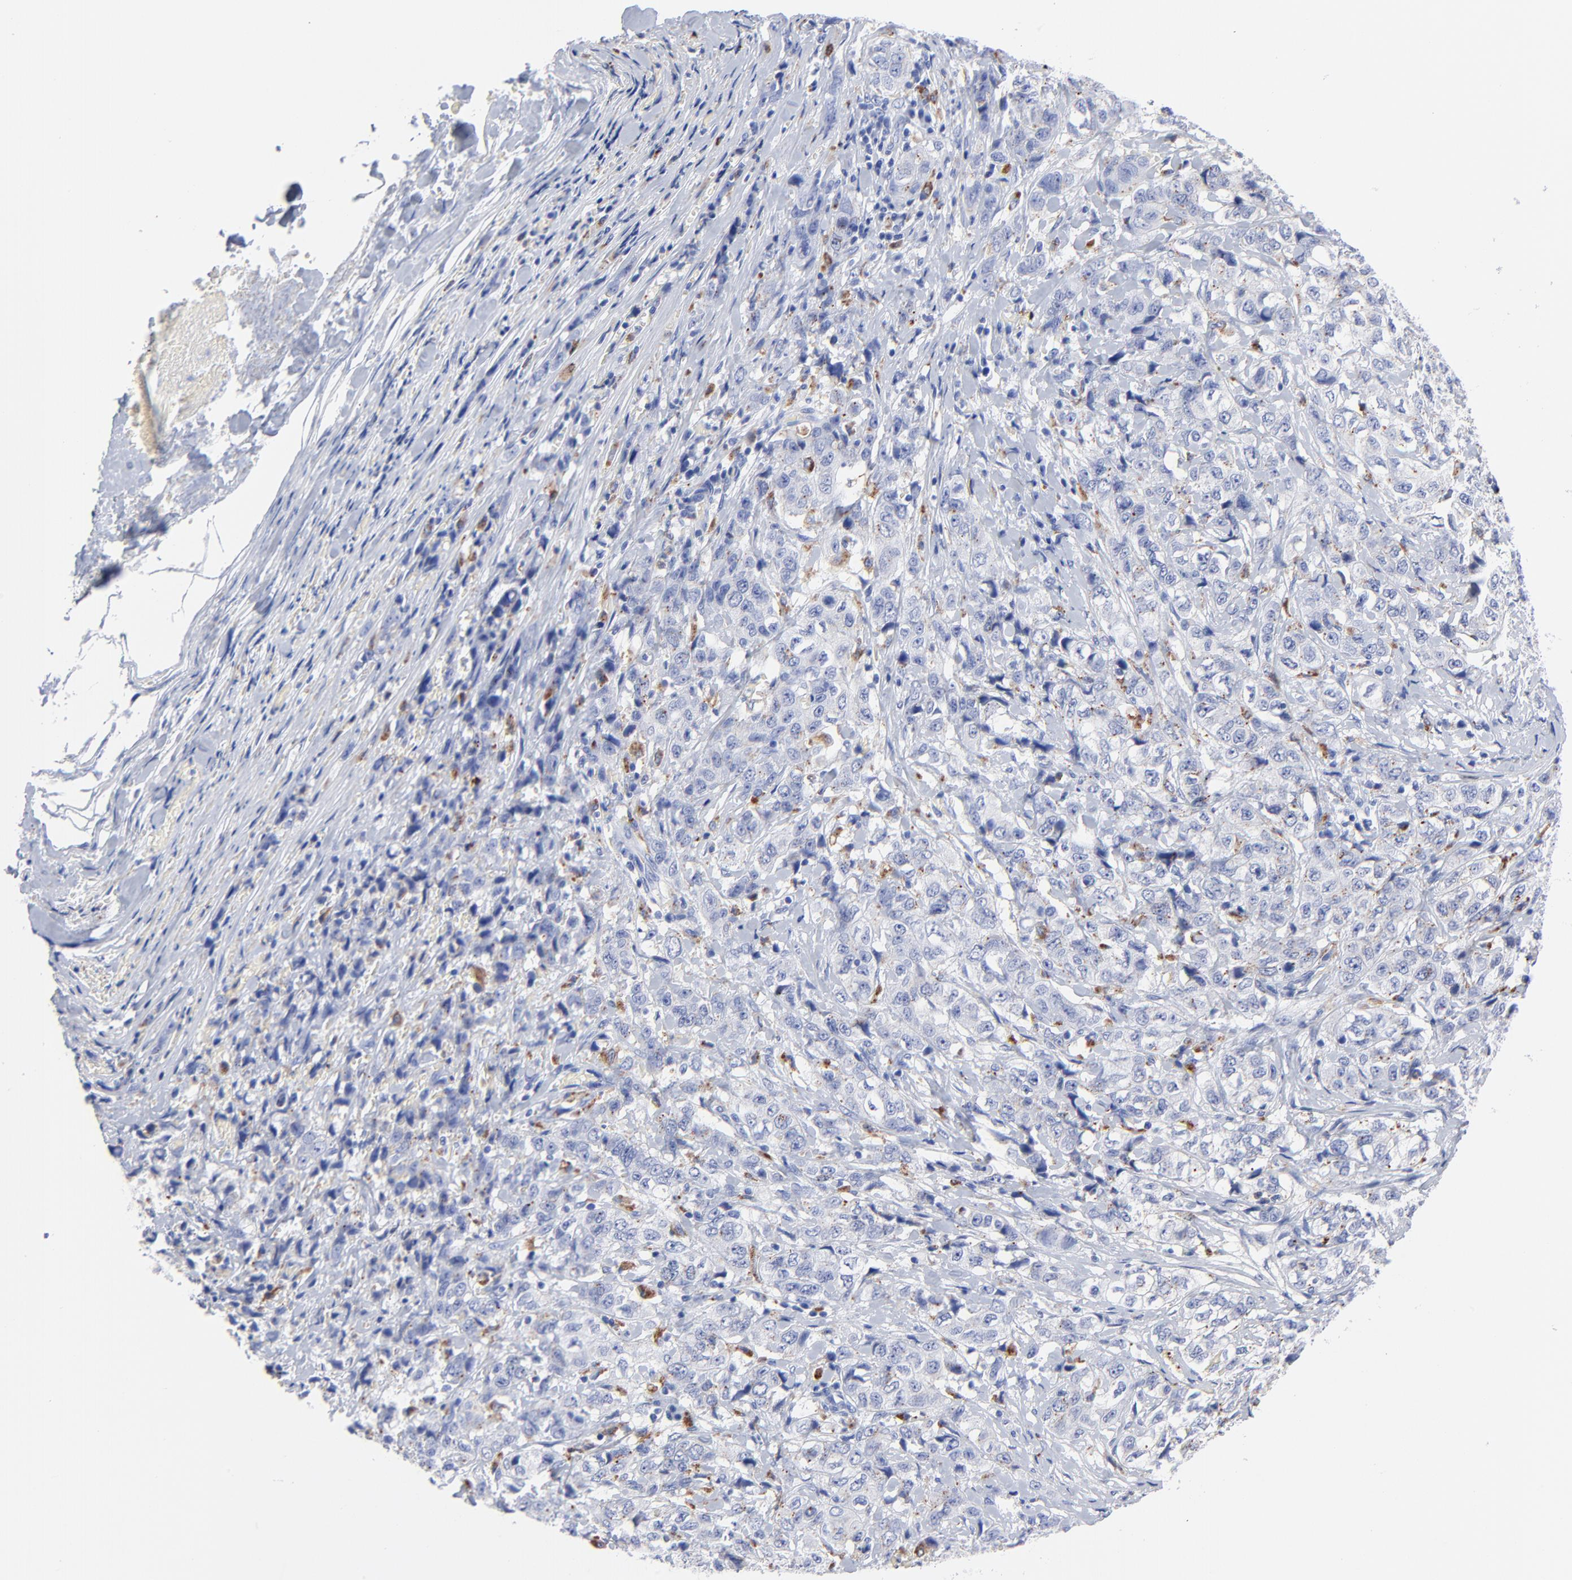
{"staining": {"intensity": "moderate", "quantity": "<25%", "location": "cytoplasmic/membranous"}, "tissue": "stomach cancer", "cell_type": "Tumor cells", "image_type": "cancer", "snomed": [{"axis": "morphology", "description": "Adenocarcinoma, NOS"}, {"axis": "topography", "description": "Stomach"}], "caption": "Stomach adenocarcinoma stained with a protein marker reveals moderate staining in tumor cells.", "gene": "CPVL", "patient": {"sex": "male", "age": 48}}